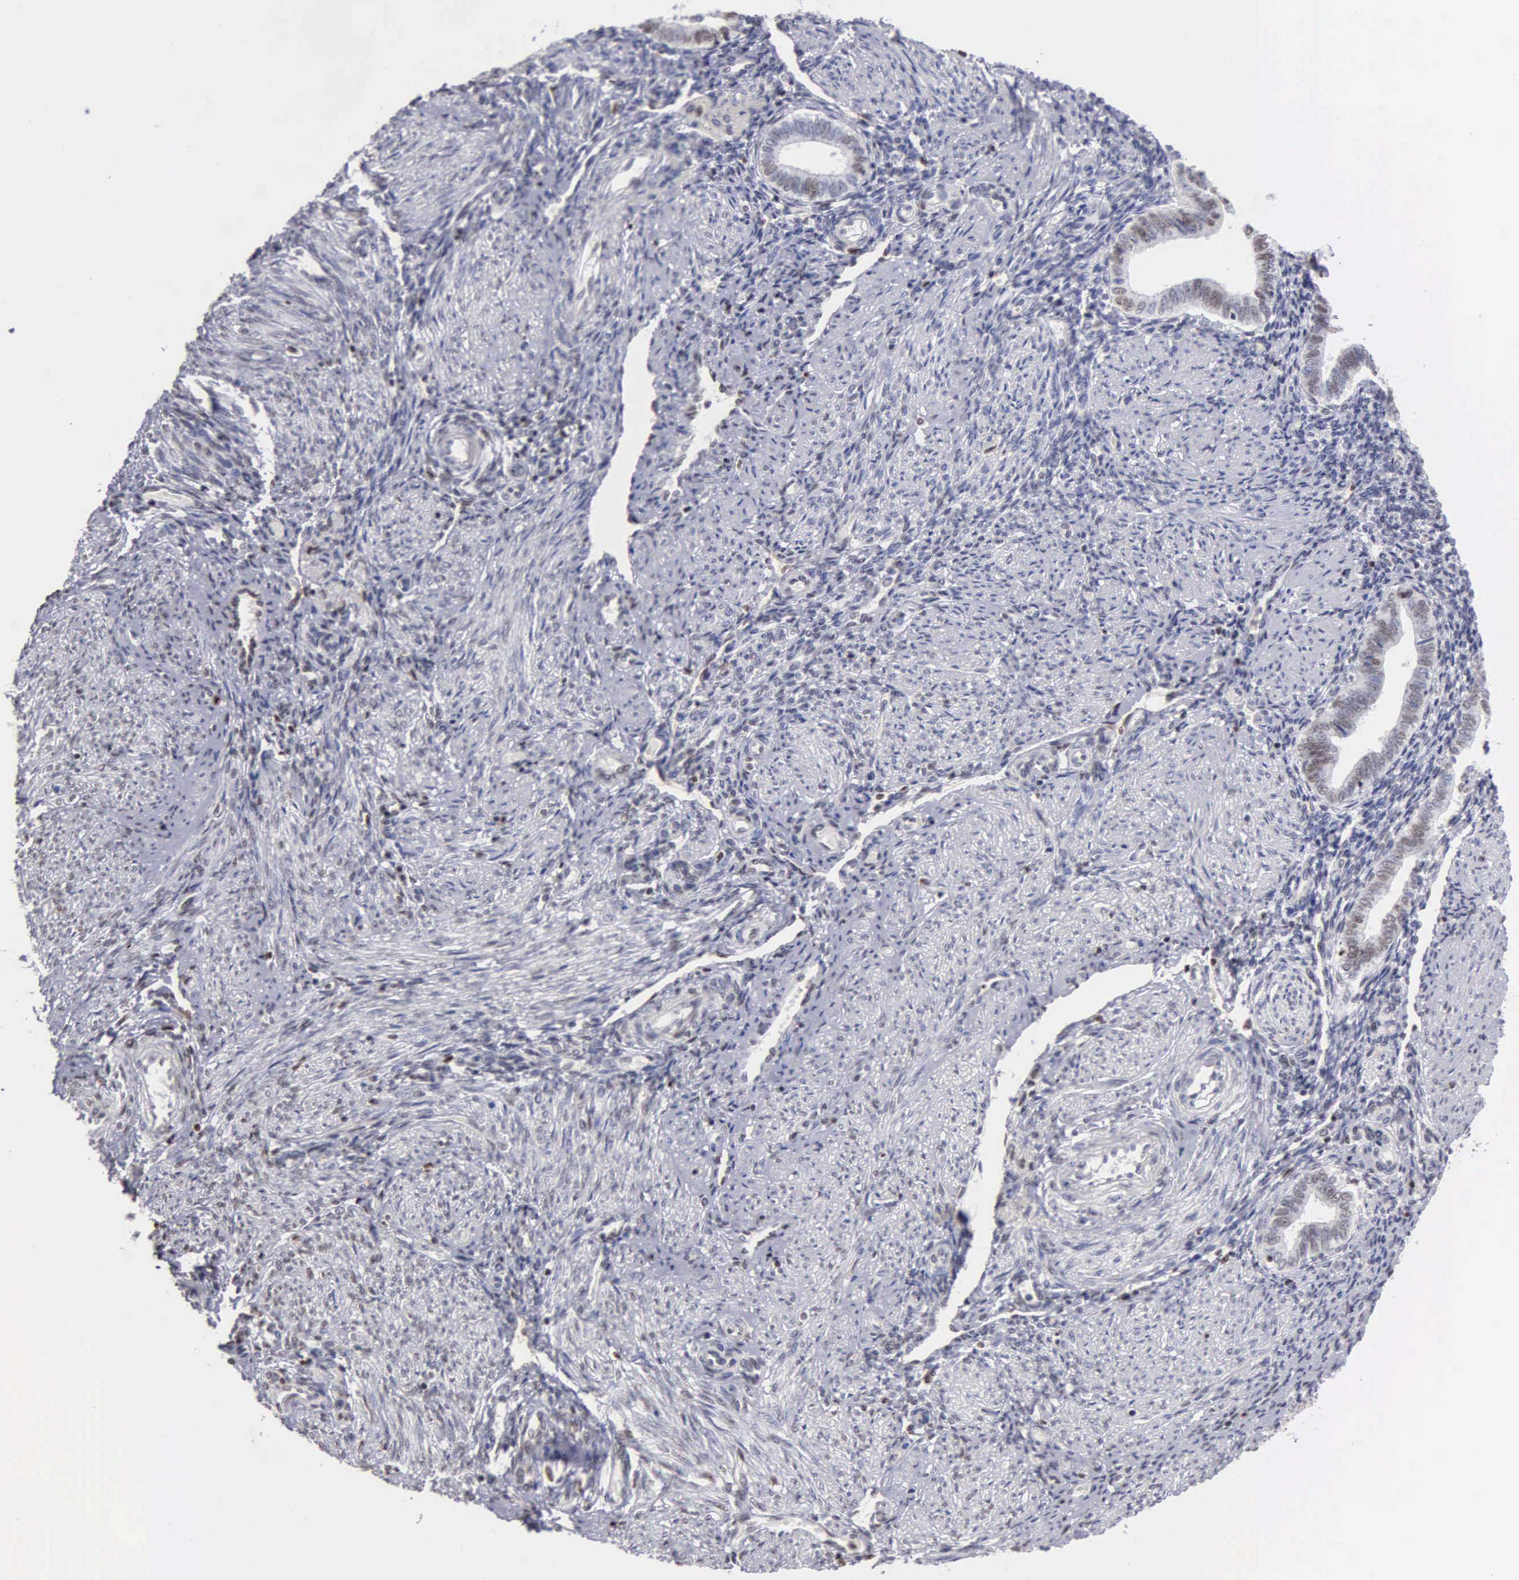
{"staining": {"intensity": "moderate", "quantity": "25%-75%", "location": "nuclear"}, "tissue": "endometrium", "cell_type": "Cells in endometrial stroma", "image_type": "normal", "snomed": [{"axis": "morphology", "description": "Normal tissue, NOS"}, {"axis": "topography", "description": "Endometrium"}], "caption": "This is a photomicrograph of immunohistochemistry staining of unremarkable endometrium, which shows moderate expression in the nuclear of cells in endometrial stroma.", "gene": "CCNG1", "patient": {"sex": "female", "age": 36}}